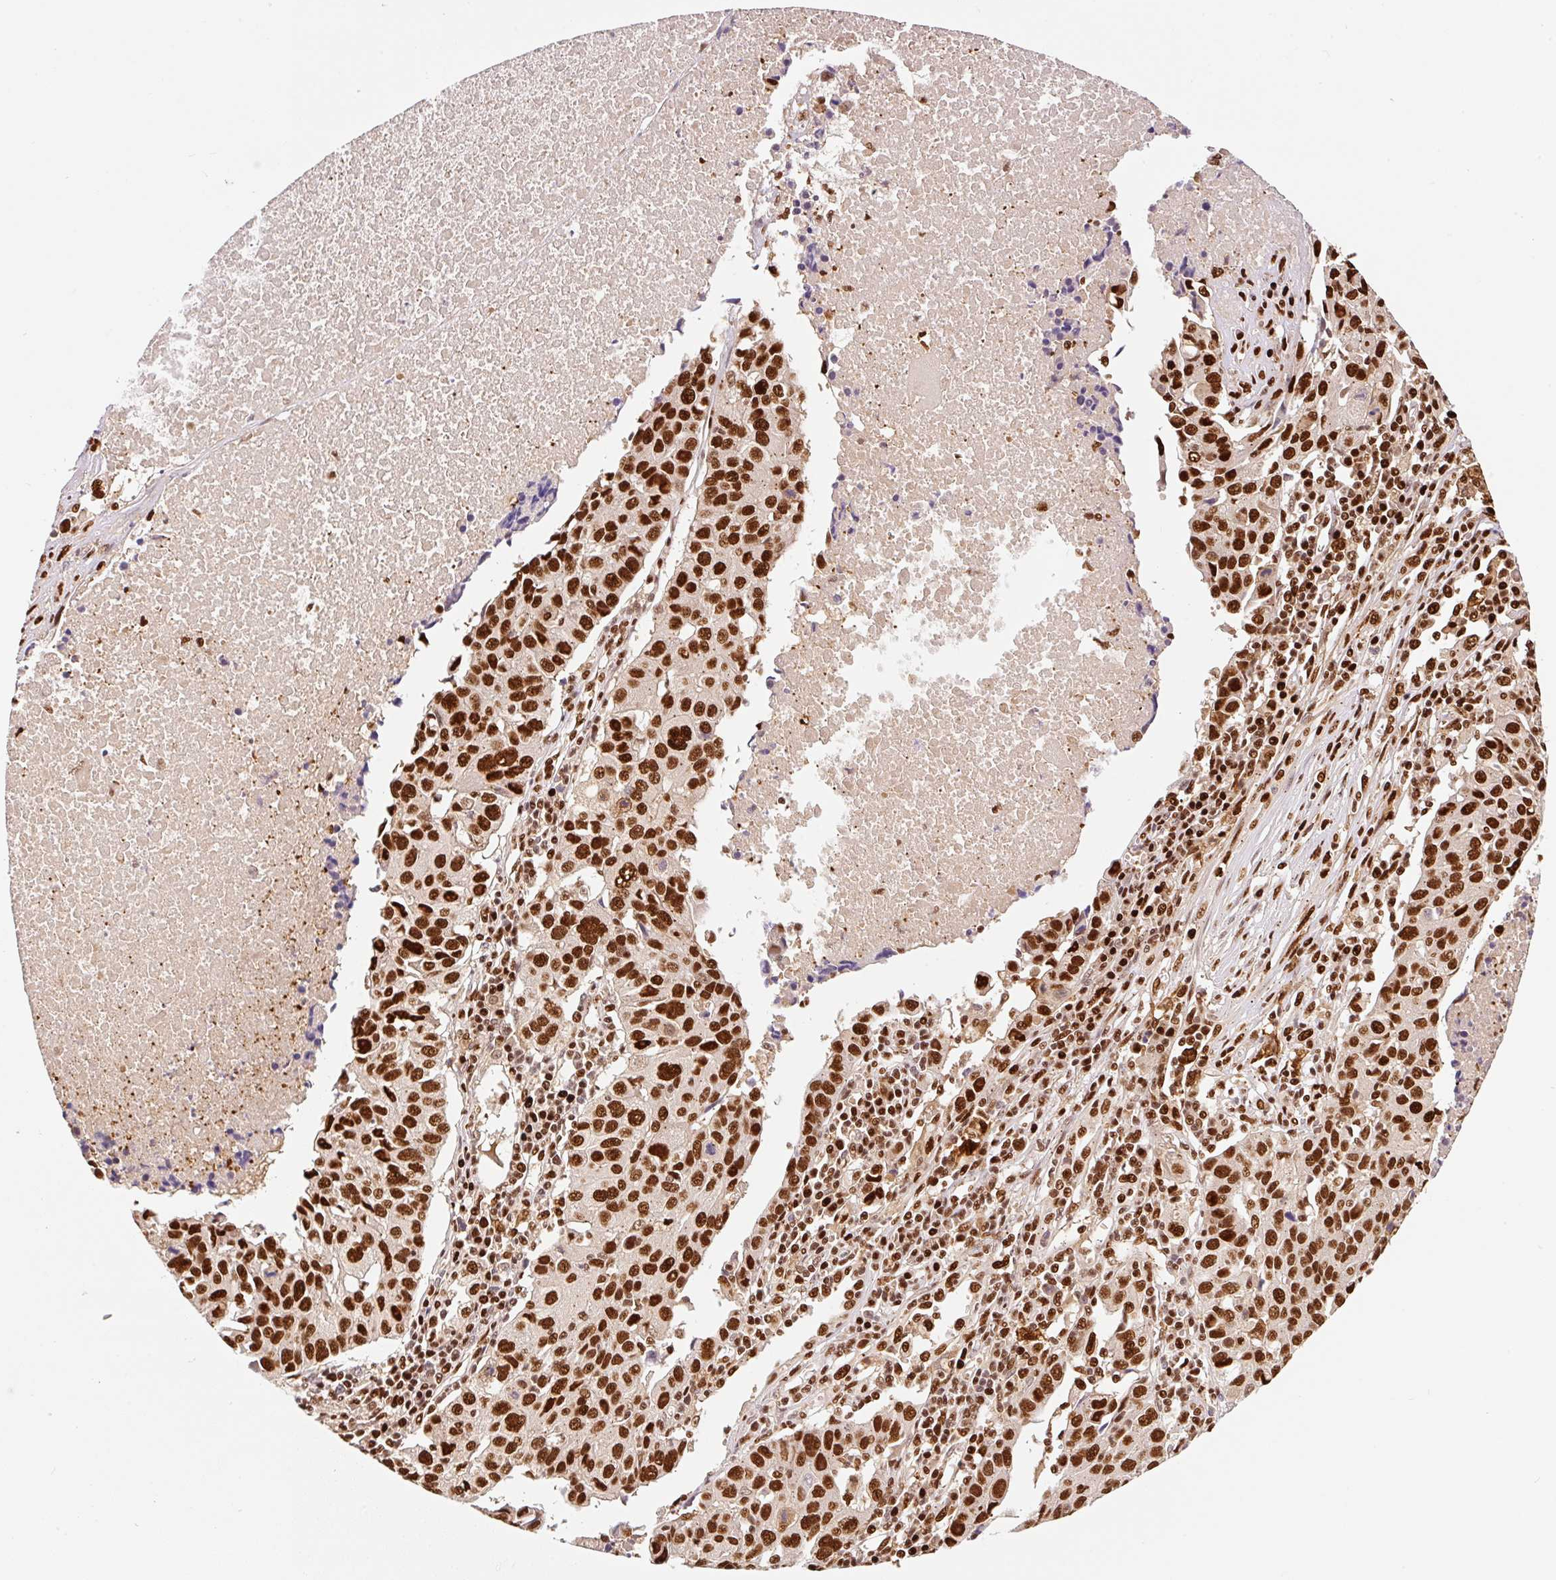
{"staining": {"intensity": "strong", "quantity": ">75%", "location": "nuclear"}, "tissue": "lung cancer", "cell_type": "Tumor cells", "image_type": "cancer", "snomed": [{"axis": "morphology", "description": "Squamous cell carcinoma, NOS"}, {"axis": "topography", "description": "Lung"}], "caption": "The immunohistochemical stain labels strong nuclear positivity in tumor cells of lung squamous cell carcinoma tissue.", "gene": "GPR139", "patient": {"sex": "female", "age": 66}}